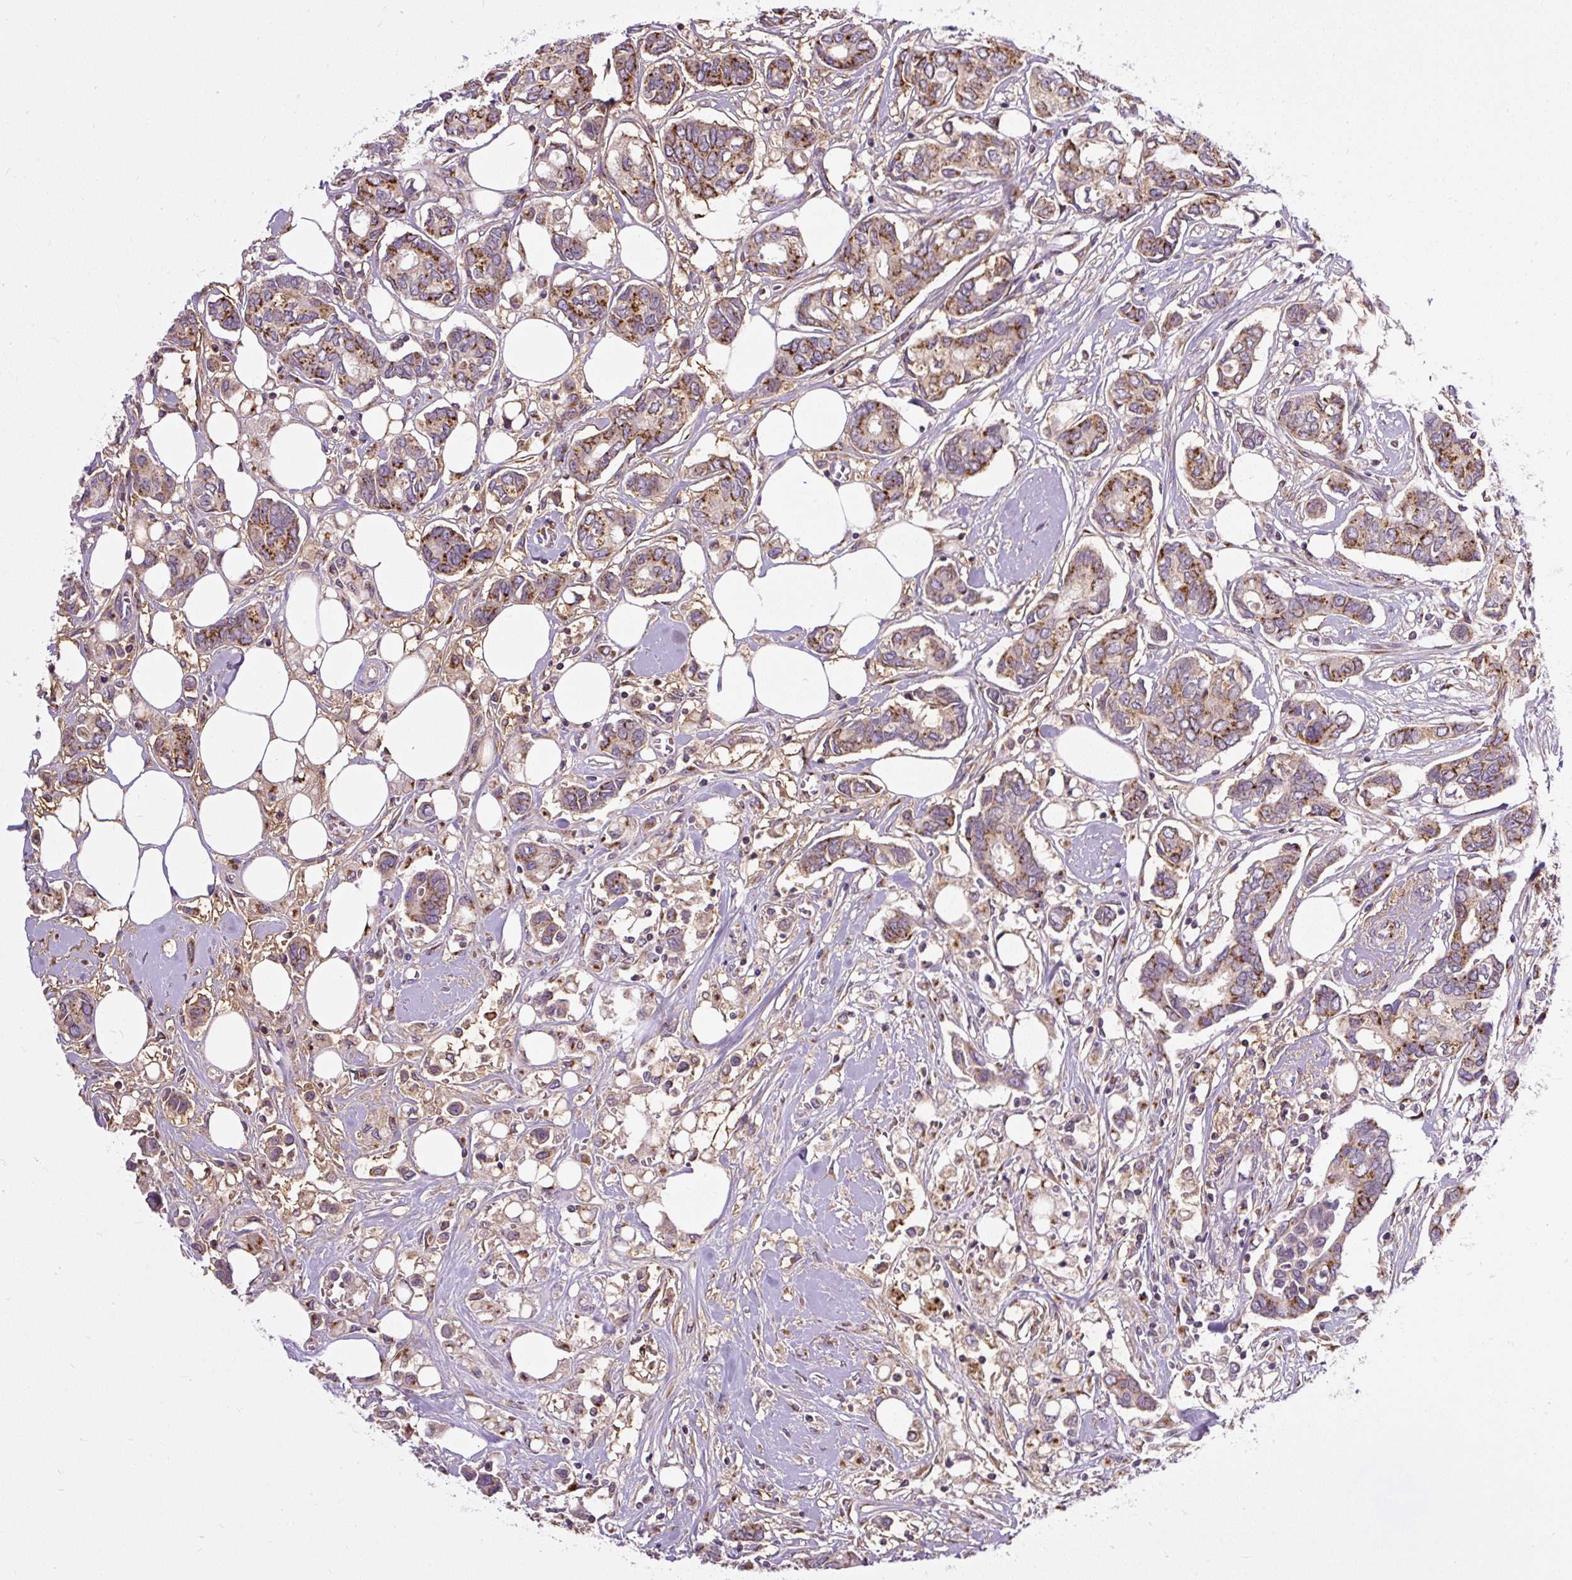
{"staining": {"intensity": "strong", "quantity": "25%-75%", "location": "cytoplasmic/membranous"}, "tissue": "breast cancer", "cell_type": "Tumor cells", "image_type": "cancer", "snomed": [{"axis": "morphology", "description": "Duct carcinoma"}, {"axis": "topography", "description": "Breast"}], "caption": "Protein expression analysis of breast cancer demonstrates strong cytoplasmic/membranous expression in approximately 25%-75% of tumor cells.", "gene": "MSMP", "patient": {"sex": "female", "age": 73}}